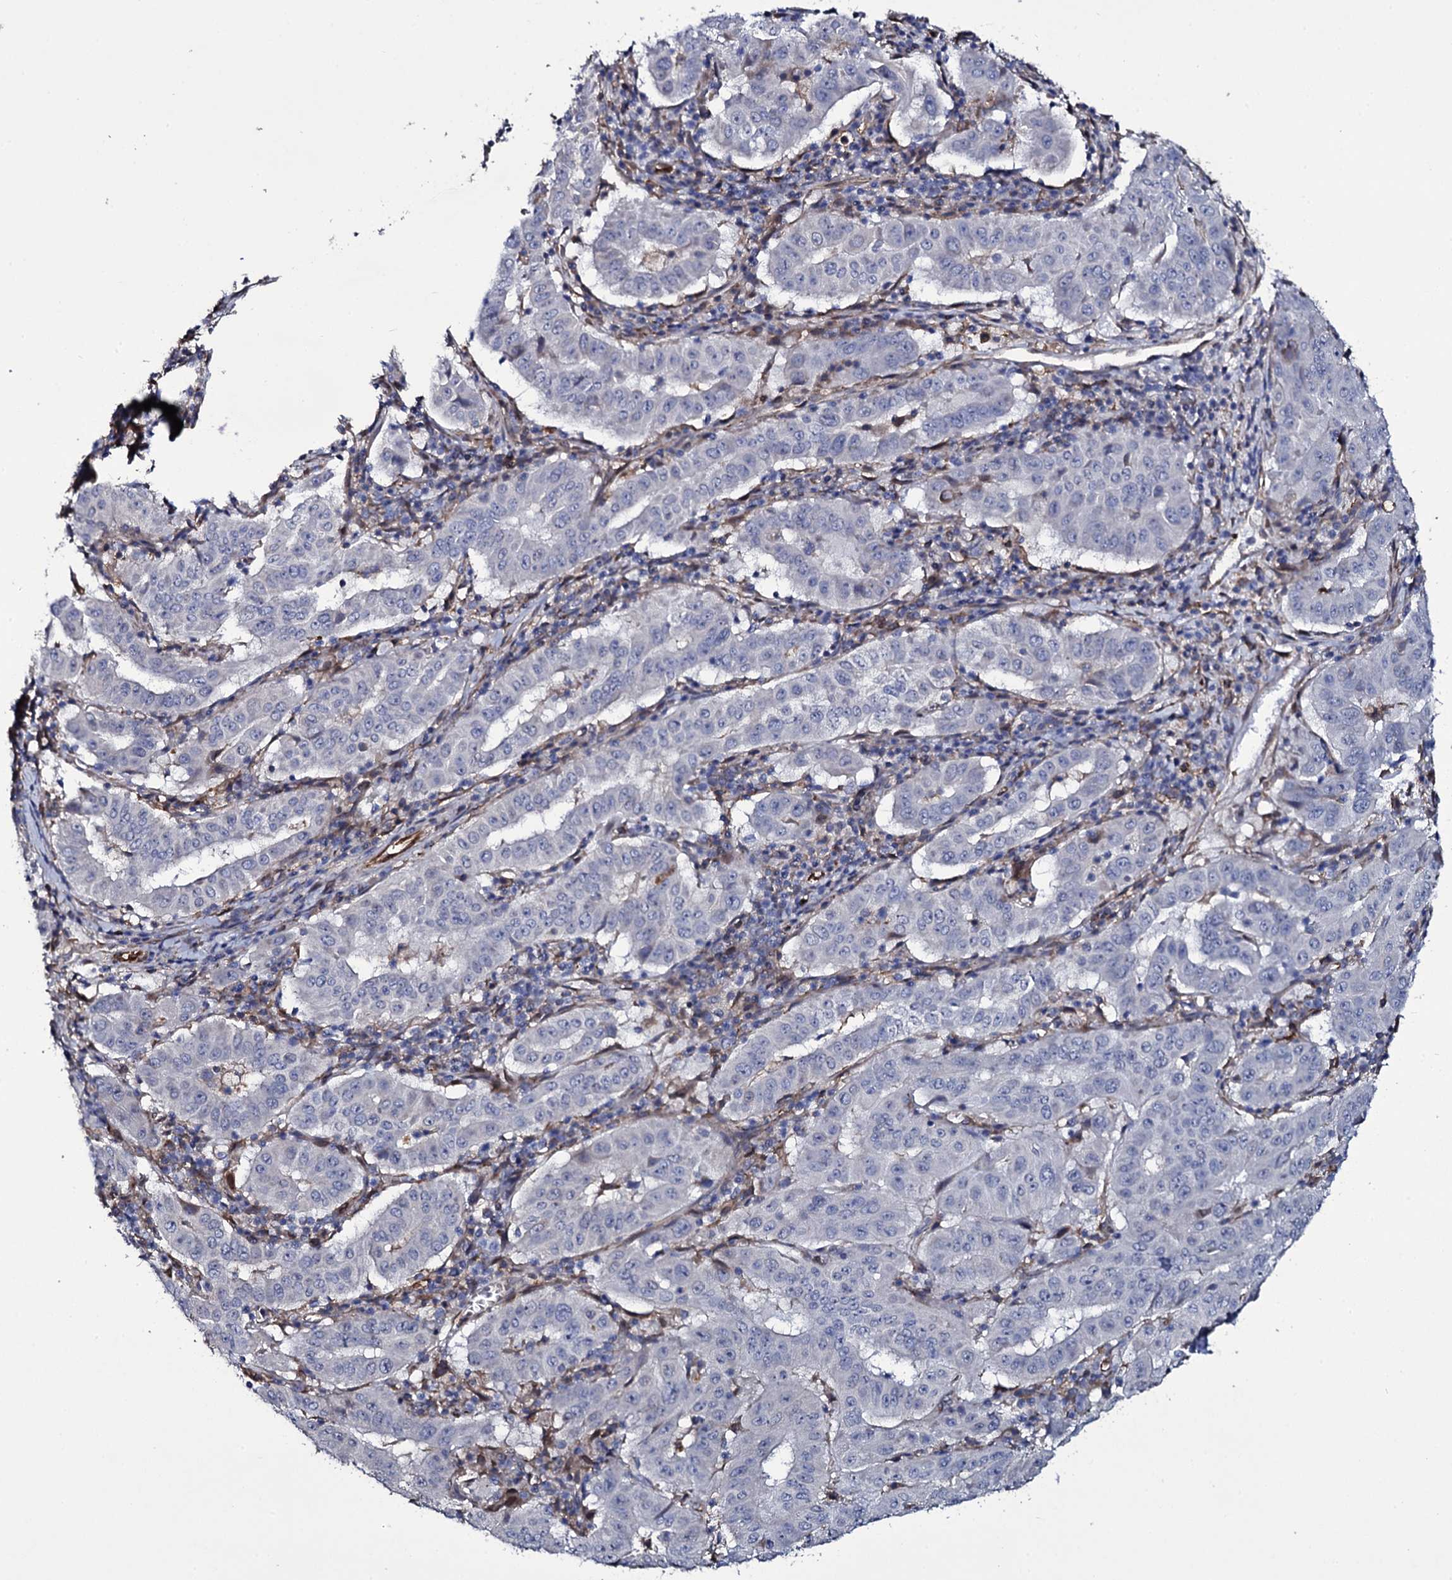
{"staining": {"intensity": "negative", "quantity": "none", "location": "none"}, "tissue": "pancreatic cancer", "cell_type": "Tumor cells", "image_type": "cancer", "snomed": [{"axis": "morphology", "description": "Adenocarcinoma, NOS"}, {"axis": "topography", "description": "Pancreas"}], "caption": "Immunohistochemistry of pancreatic cancer (adenocarcinoma) demonstrates no expression in tumor cells. (DAB (3,3'-diaminobenzidine) immunohistochemistry, high magnification).", "gene": "TTC23", "patient": {"sex": "male", "age": 63}}